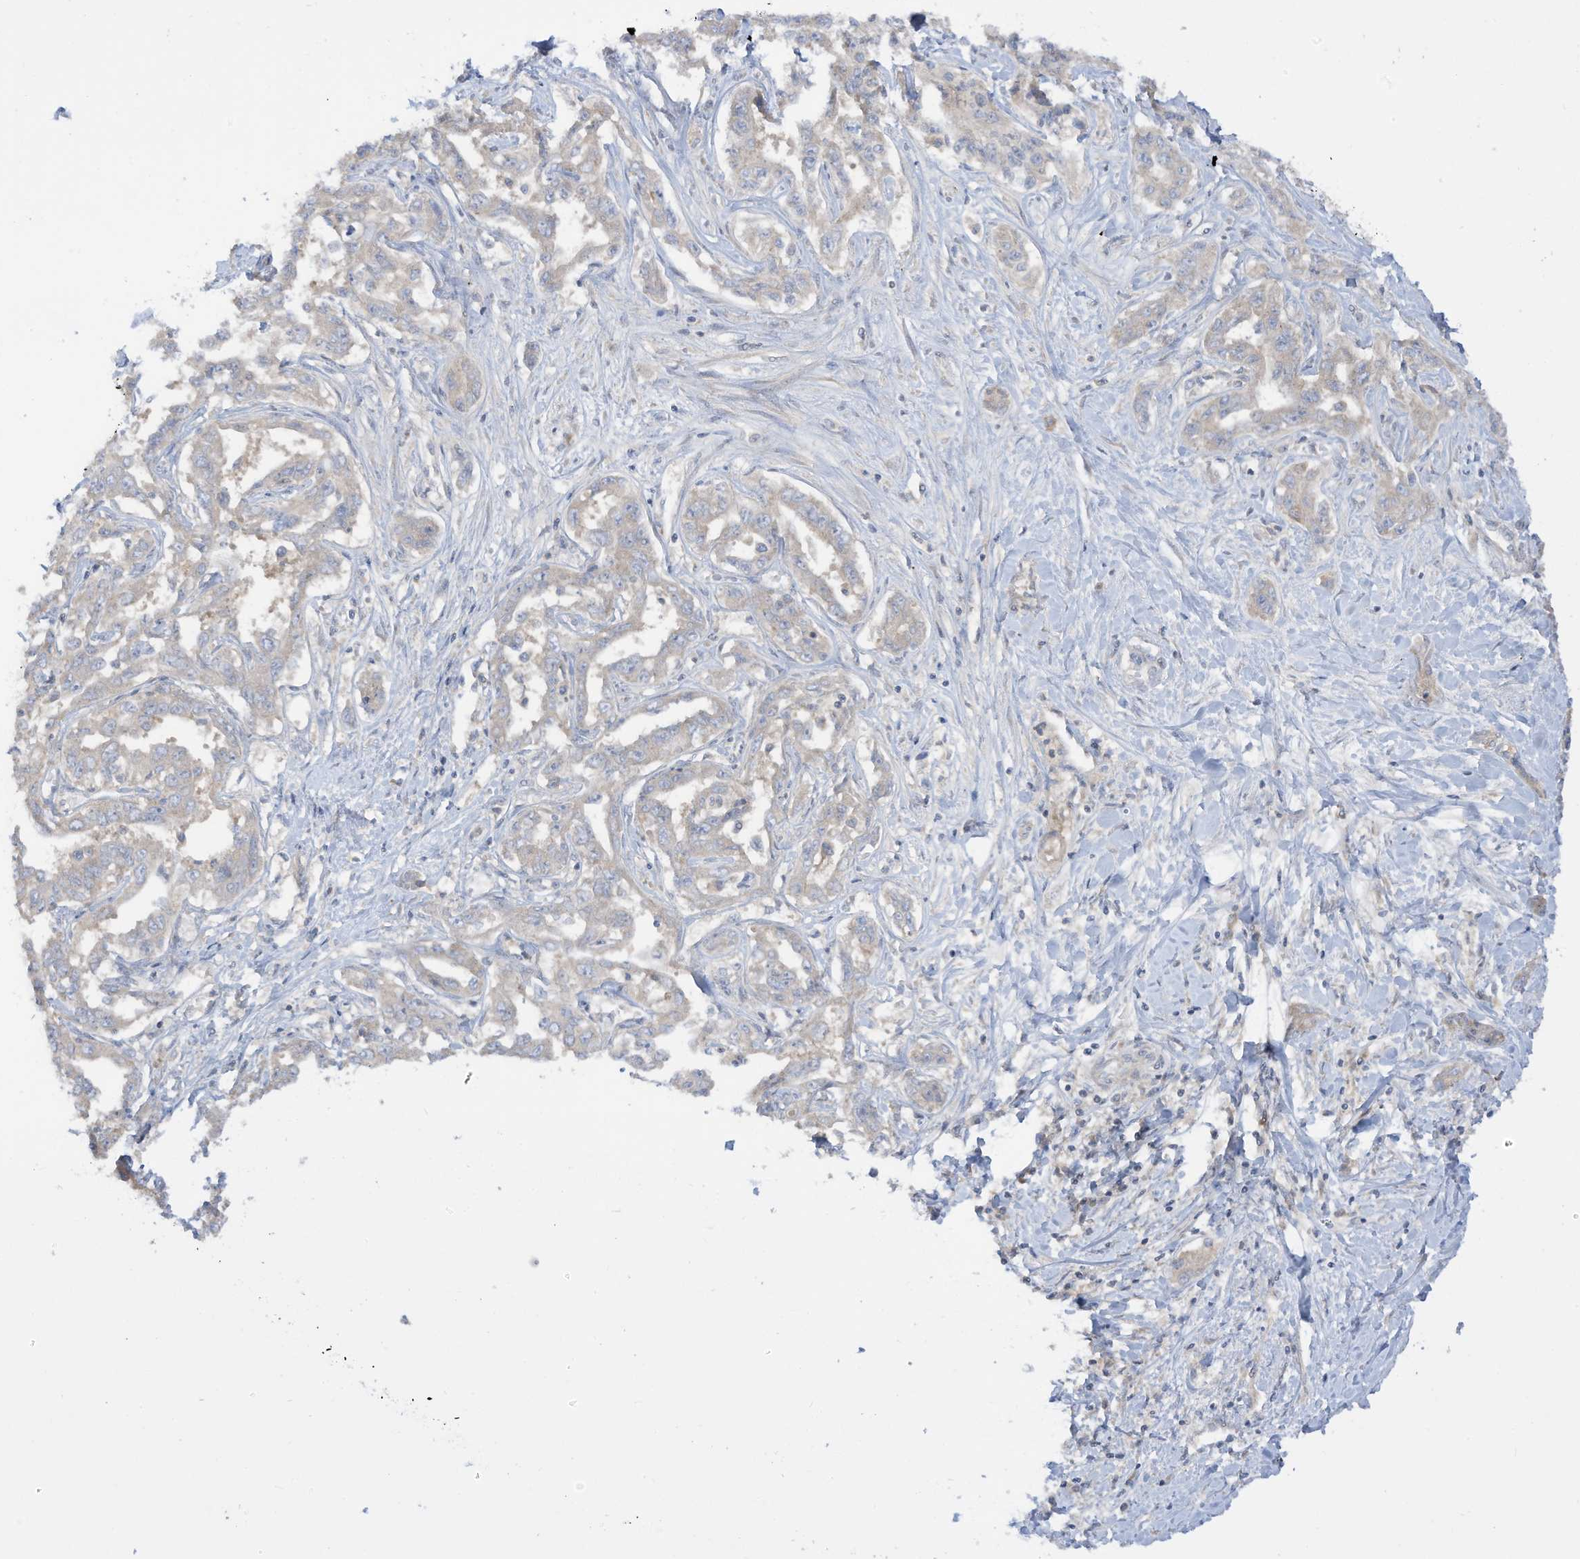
{"staining": {"intensity": "negative", "quantity": "none", "location": "none"}, "tissue": "liver cancer", "cell_type": "Tumor cells", "image_type": "cancer", "snomed": [{"axis": "morphology", "description": "Cholangiocarcinoma"}, {"axis": "topography", "description": "Liver"}], "caption": "Liver cancer was stained to show a protein in brown. There is no significant expression in tumor cells.", "gene": "LRRN2", "patient": {"sex": "male", "age": 59}}